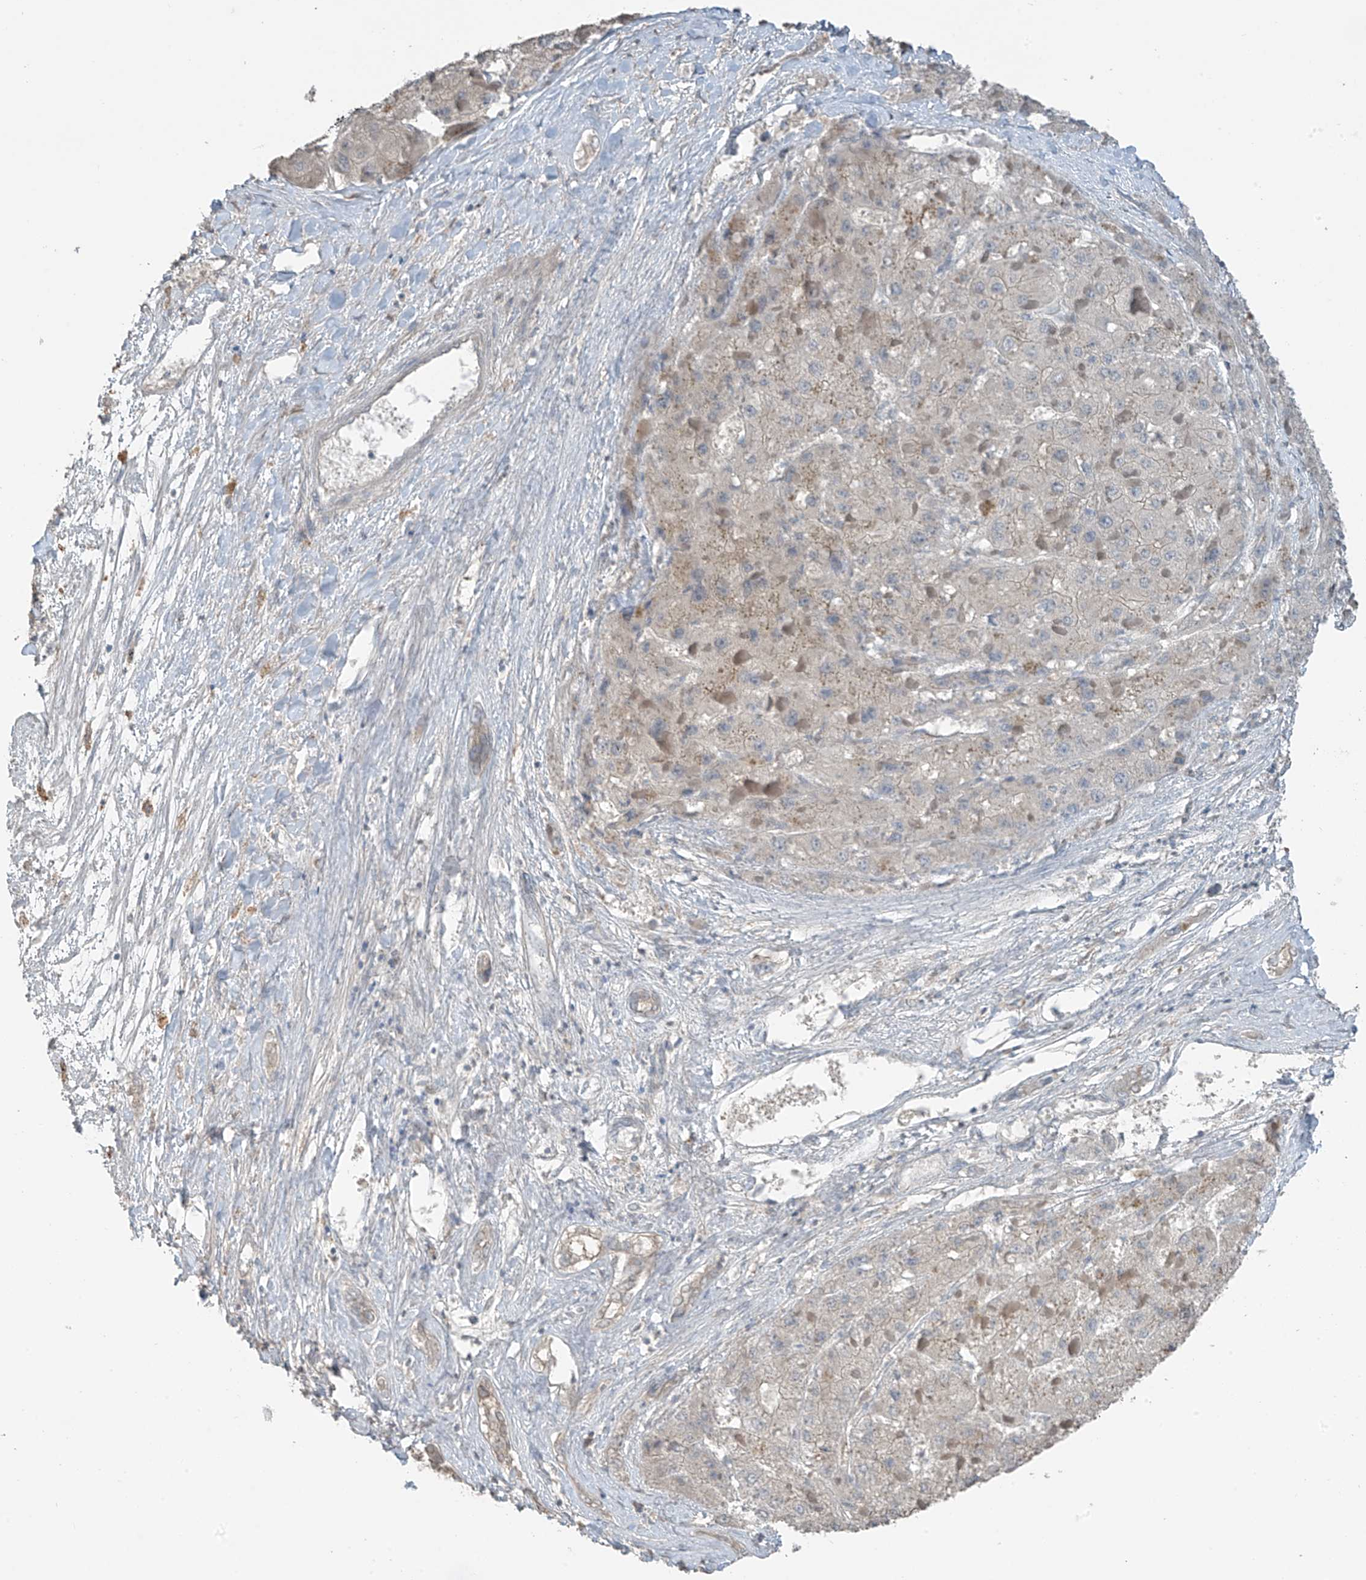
{"staining": {"intensity": "negative", "quantity": "none", "location": "none"}, "tissue": "liver cancer", "cell_type": "Tumor cells", "image_type": "cancer", "snomed": [{"axis": "morphology", "description": "Carcinoma, Hepatocellular, NOS"}, {"axis": "topography", "description": "Liver"}], "caption": "Photomicrograph shows no significant protein positivity in tumor cells of liver cancer (hepatocellular carcinoma).", "gene": "HOXA11", "patient": {"sex": "female", "age": 73}}